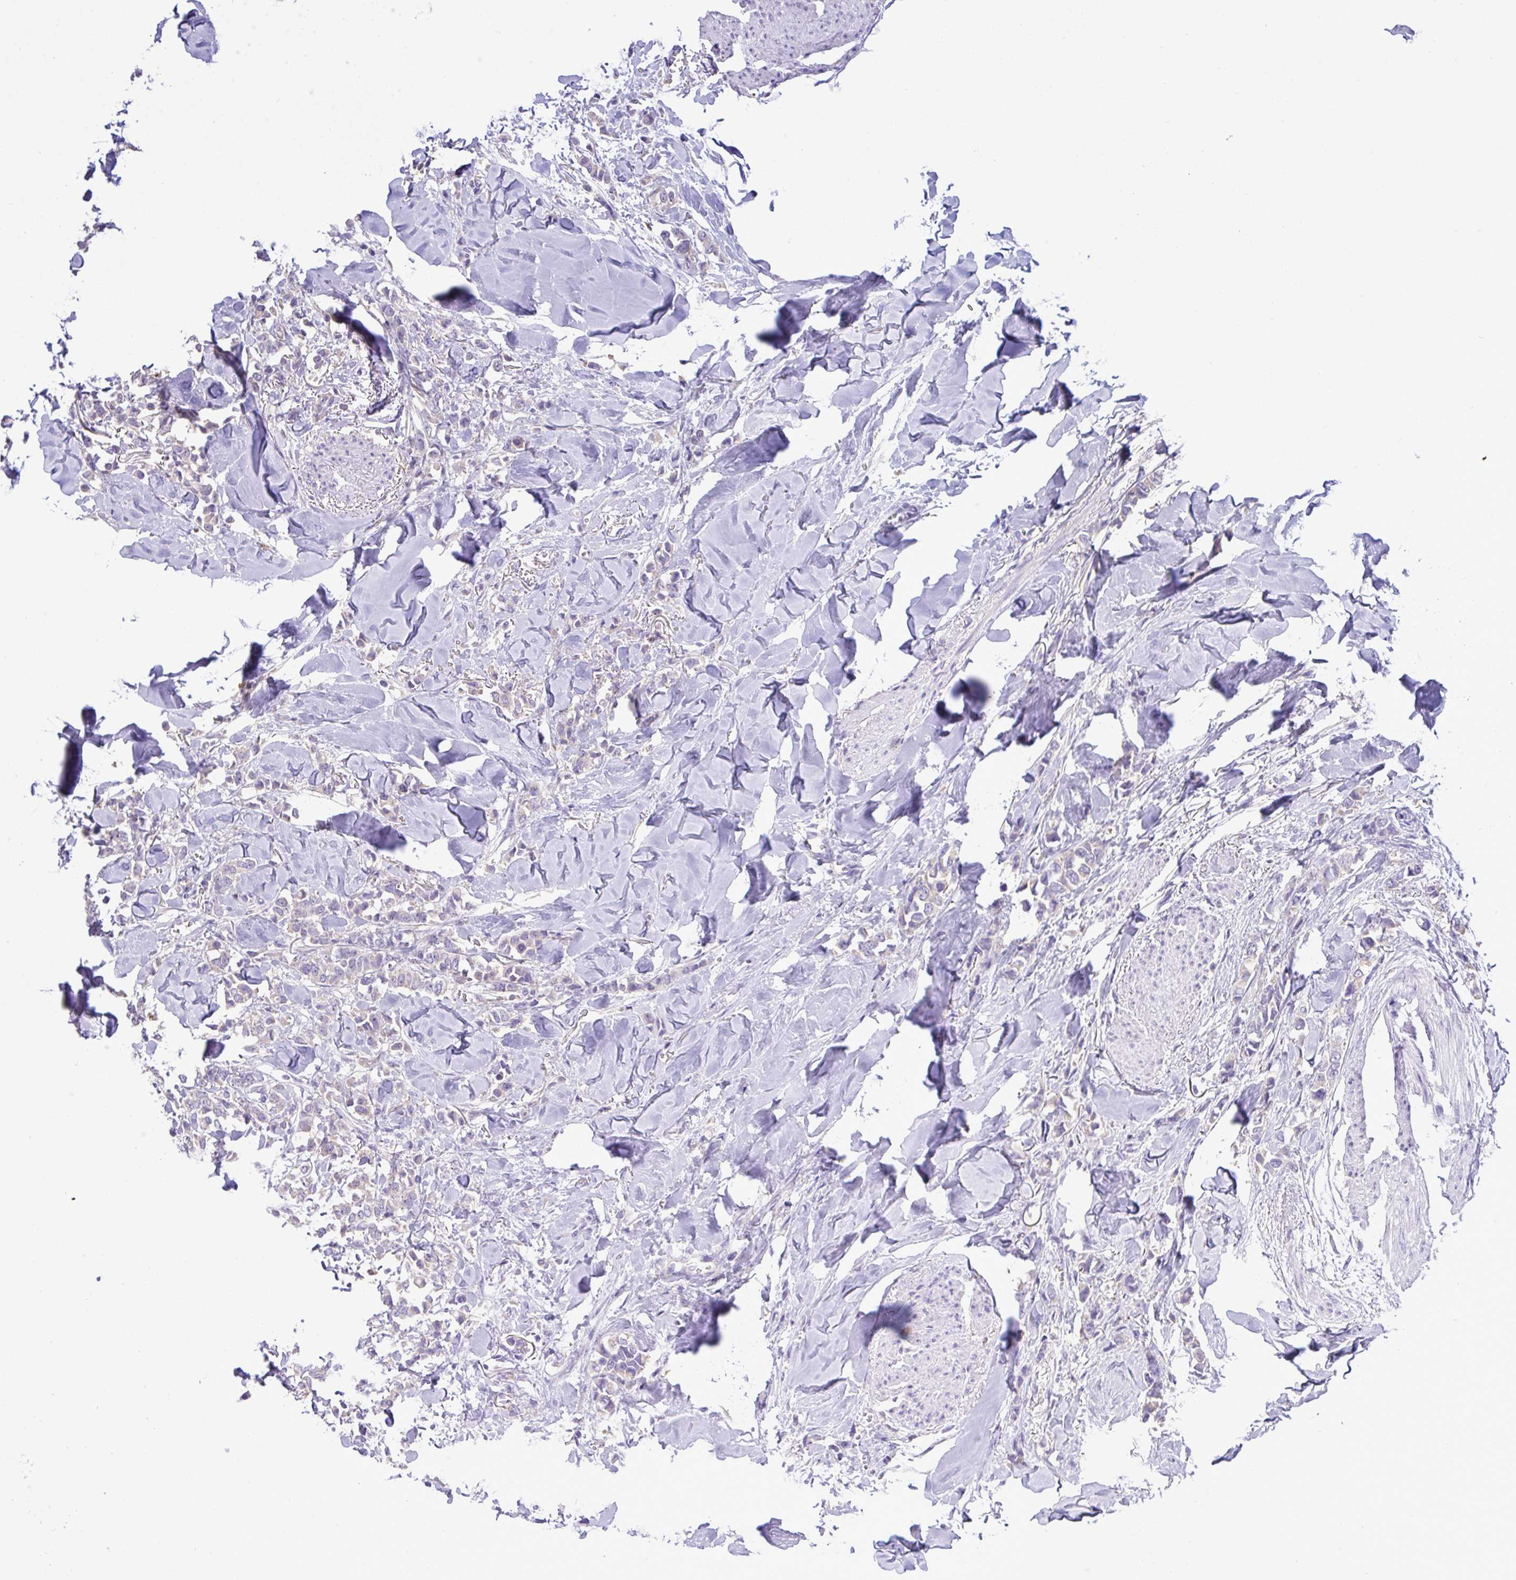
{"staining": {"intensity": "negative", "quantity": "none", "location": "none"}, "tissue": "breast cancer", "cell_type": "Tumor cells", "image_type": "cancer", "snomed": [{"axis": "morphology", "description": "Lobular carcinoma"}, {"axis": "topography", "description": "Breast"}], "caption": "Breast cancer stained for a protein using IHC demonstrates no expression tumor cells.", "gene": "ST8SIA2", "patient": {"sex": "female", "age": 91}}